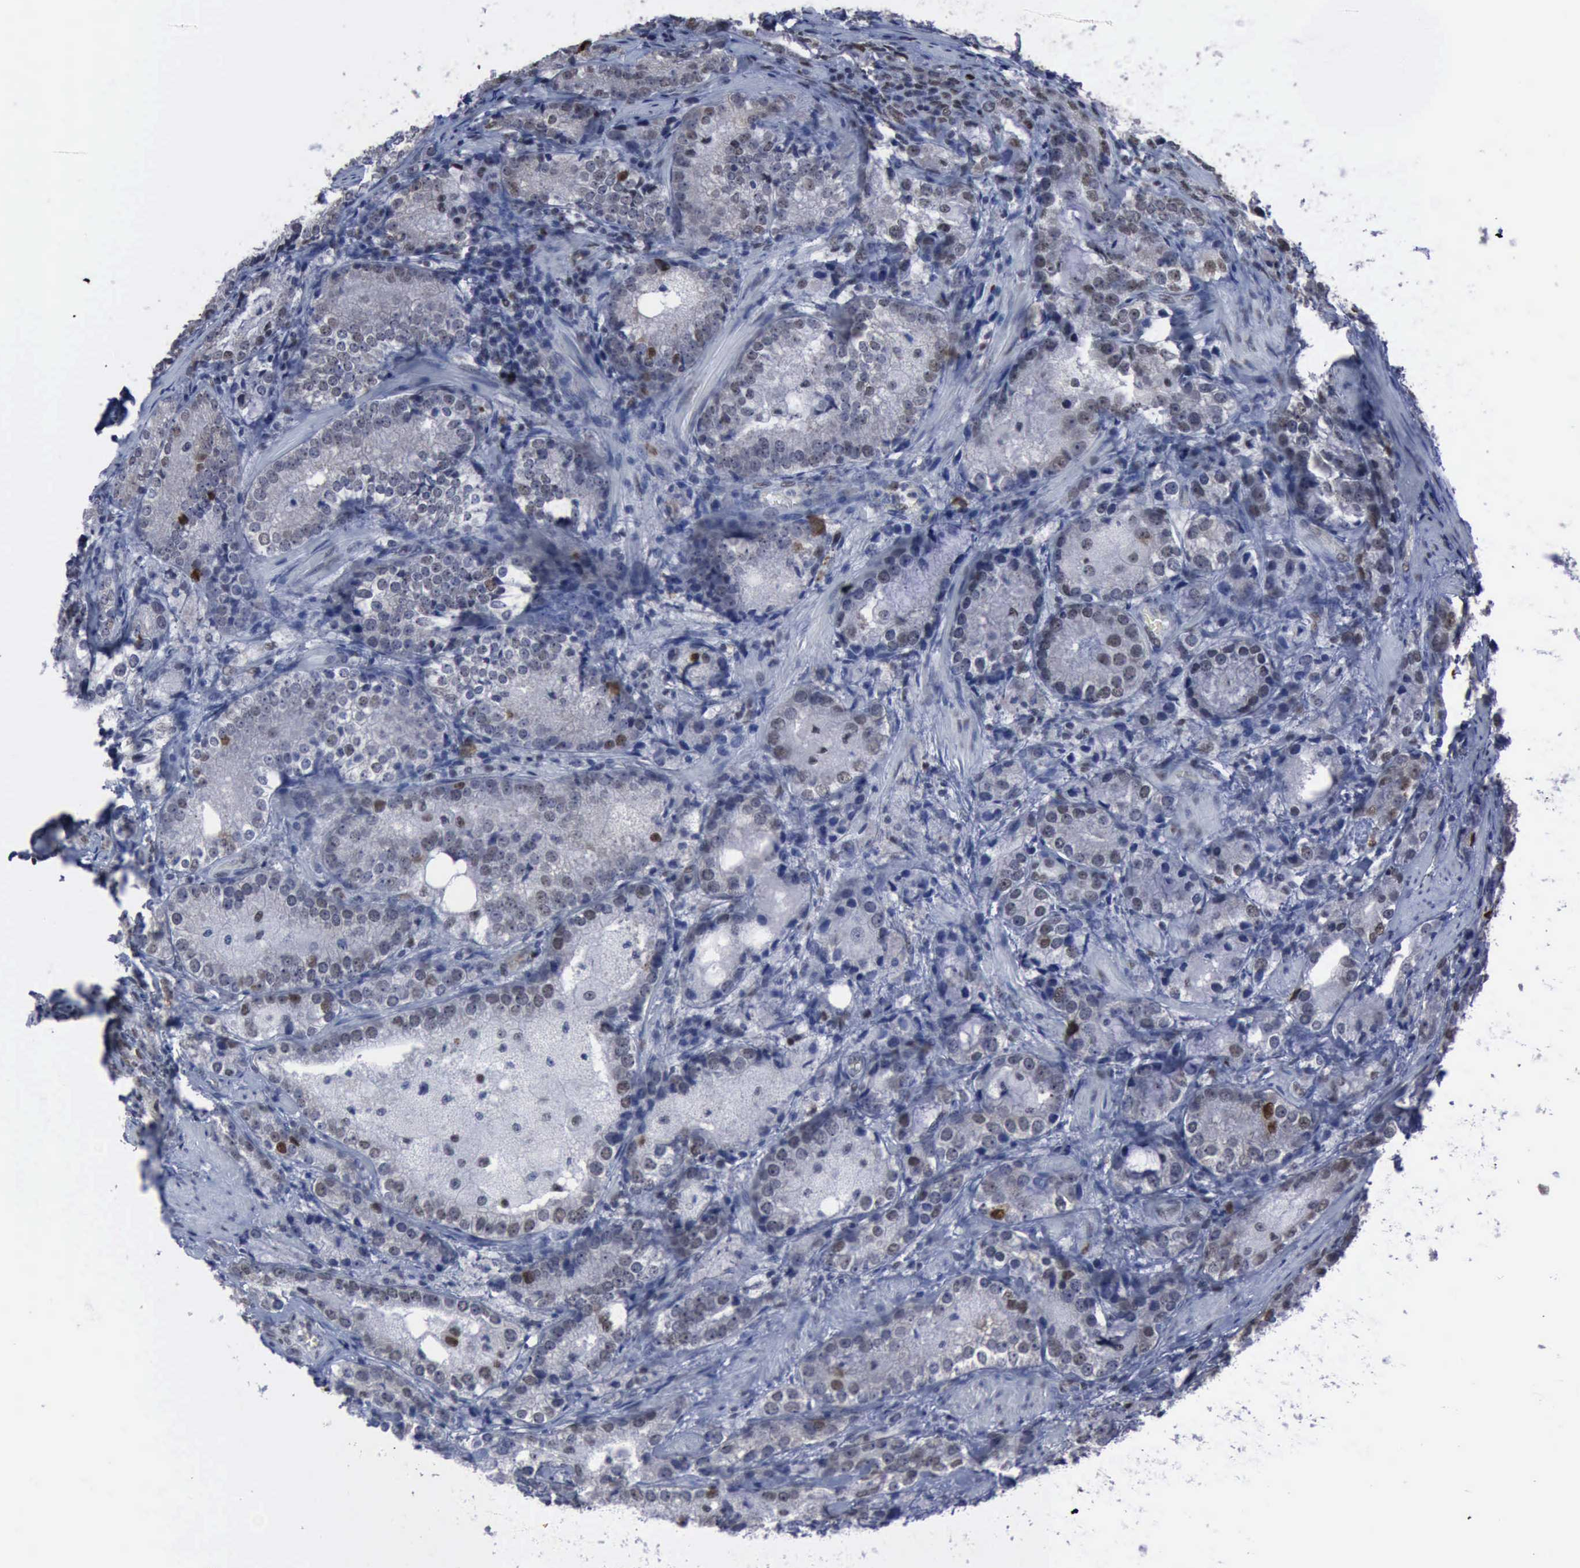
{"staining": {"intensity": "strong", "quantity": ">75%", "location": "nuclear"}, "tissue": "prostate cancer", "cell_type": "Tumor cells", "image_type": "cancer", "snomed": [{"axis": "morphology", "description": "Adenocarcinoma, High grade"}, {"axis": "topography", "description": "Prostate"}], "caption": "Tumor cells display strong nuclear positivity in about >75% of cells in high-grade adenocarcinoma (prostate).", "gene": "PCNA", "patient": {"sex": "male", "age": 63}}